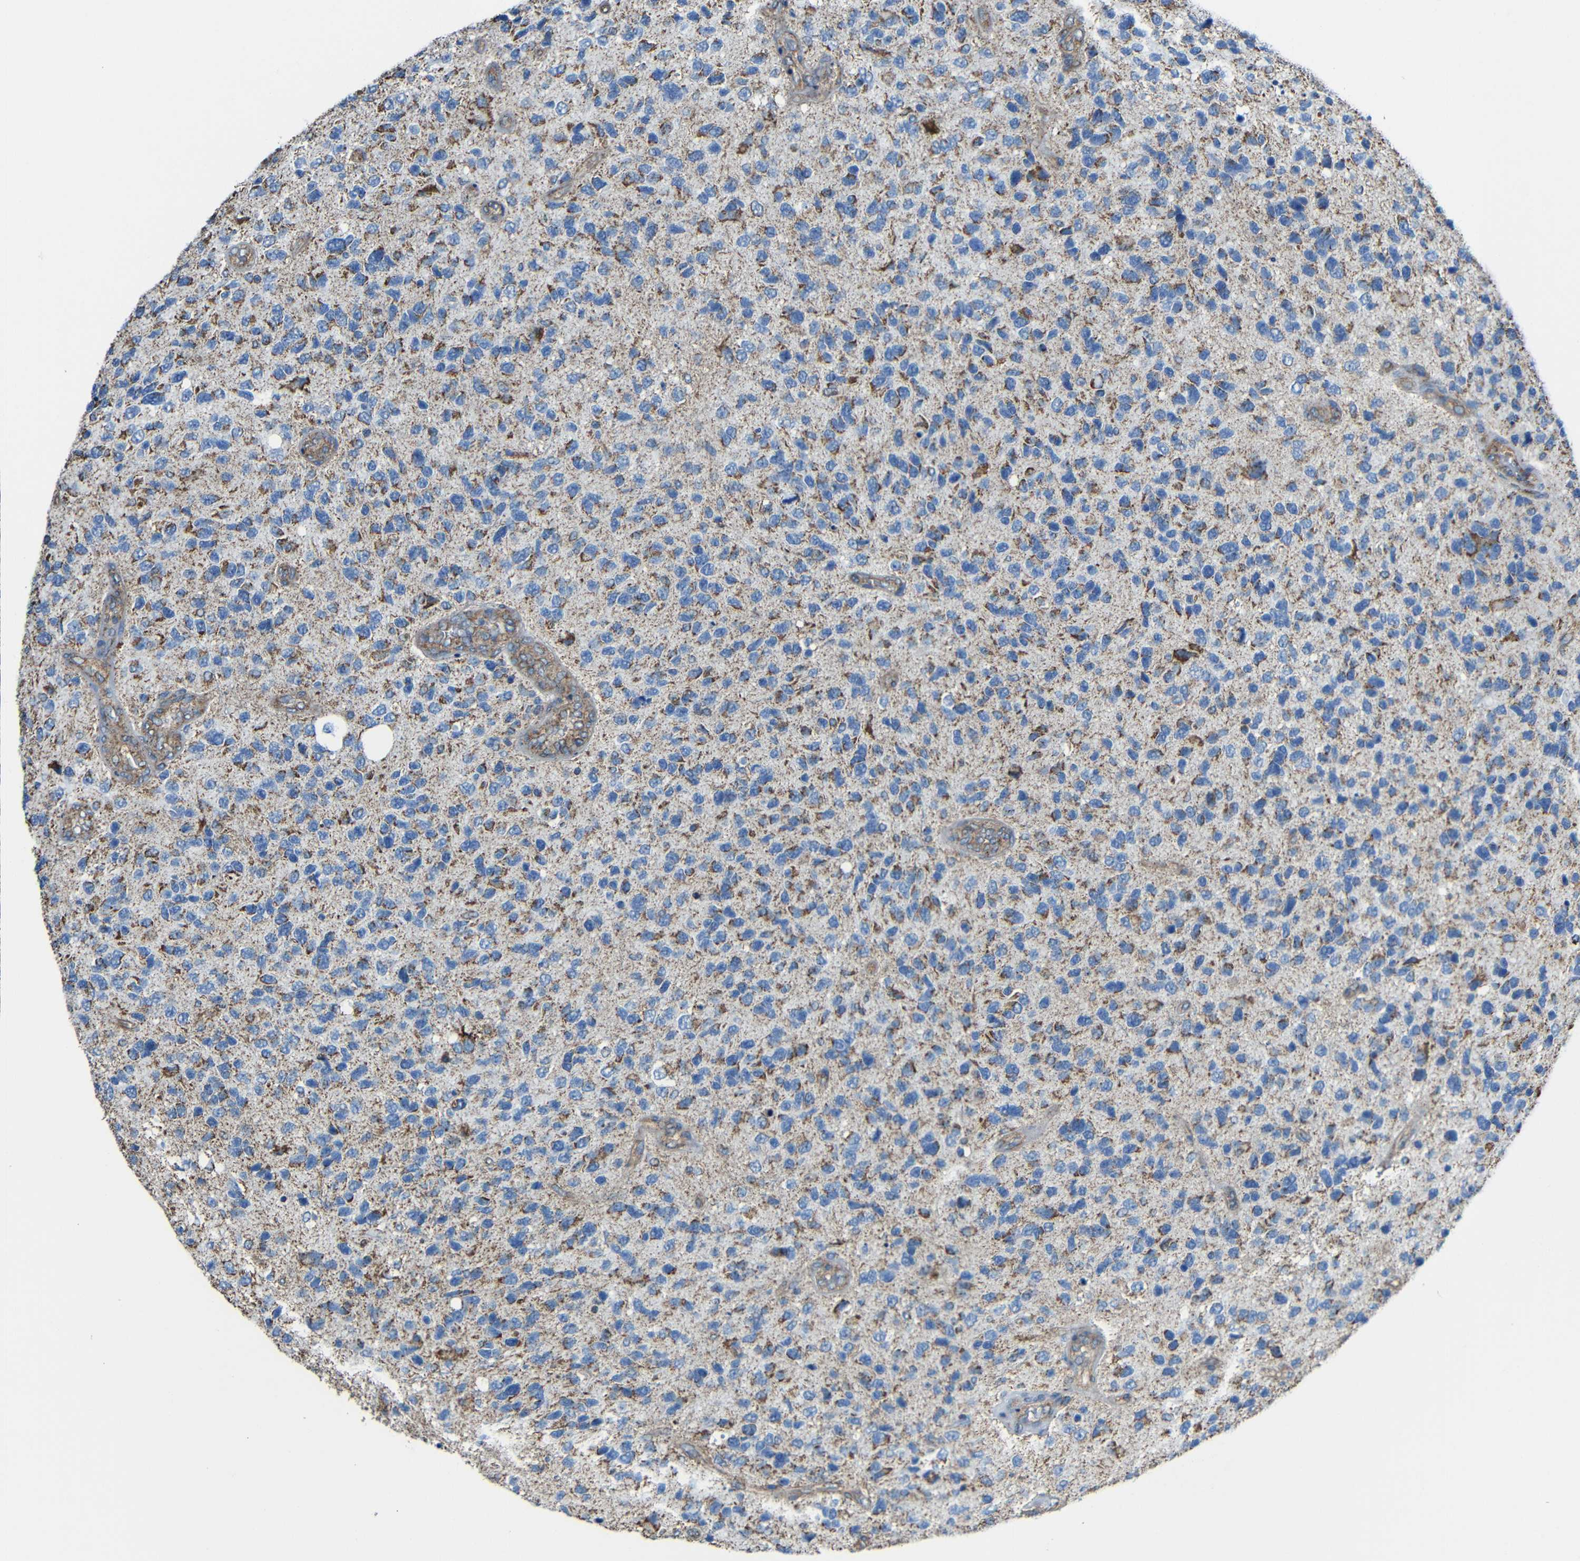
{"staining": {"intensity": "moderate", "quantity": "25%-75%", "location": "cytoplasmic/membranous"}, "tissue": "glioma", "cell_type": "Tumor cells", "image_type": "cancer", "snomed": [{"axis": "morphology", "description": "Glioma, malignant, High grade"}, {"axis": "topography", "description": "Brain"}], "caption": "Immunohistochemistry (IHC) of glioma reveals medium levels of moderate cytoplasmic/membranous expression in approximately 25%-75% of tumor cells. Using DAB (brown) and hematoxylin (blue) stains, captured at high magnification using brightfield microscopy.", "gene": "INTS6L", "patient": {"sex": "female", "age": 58}}